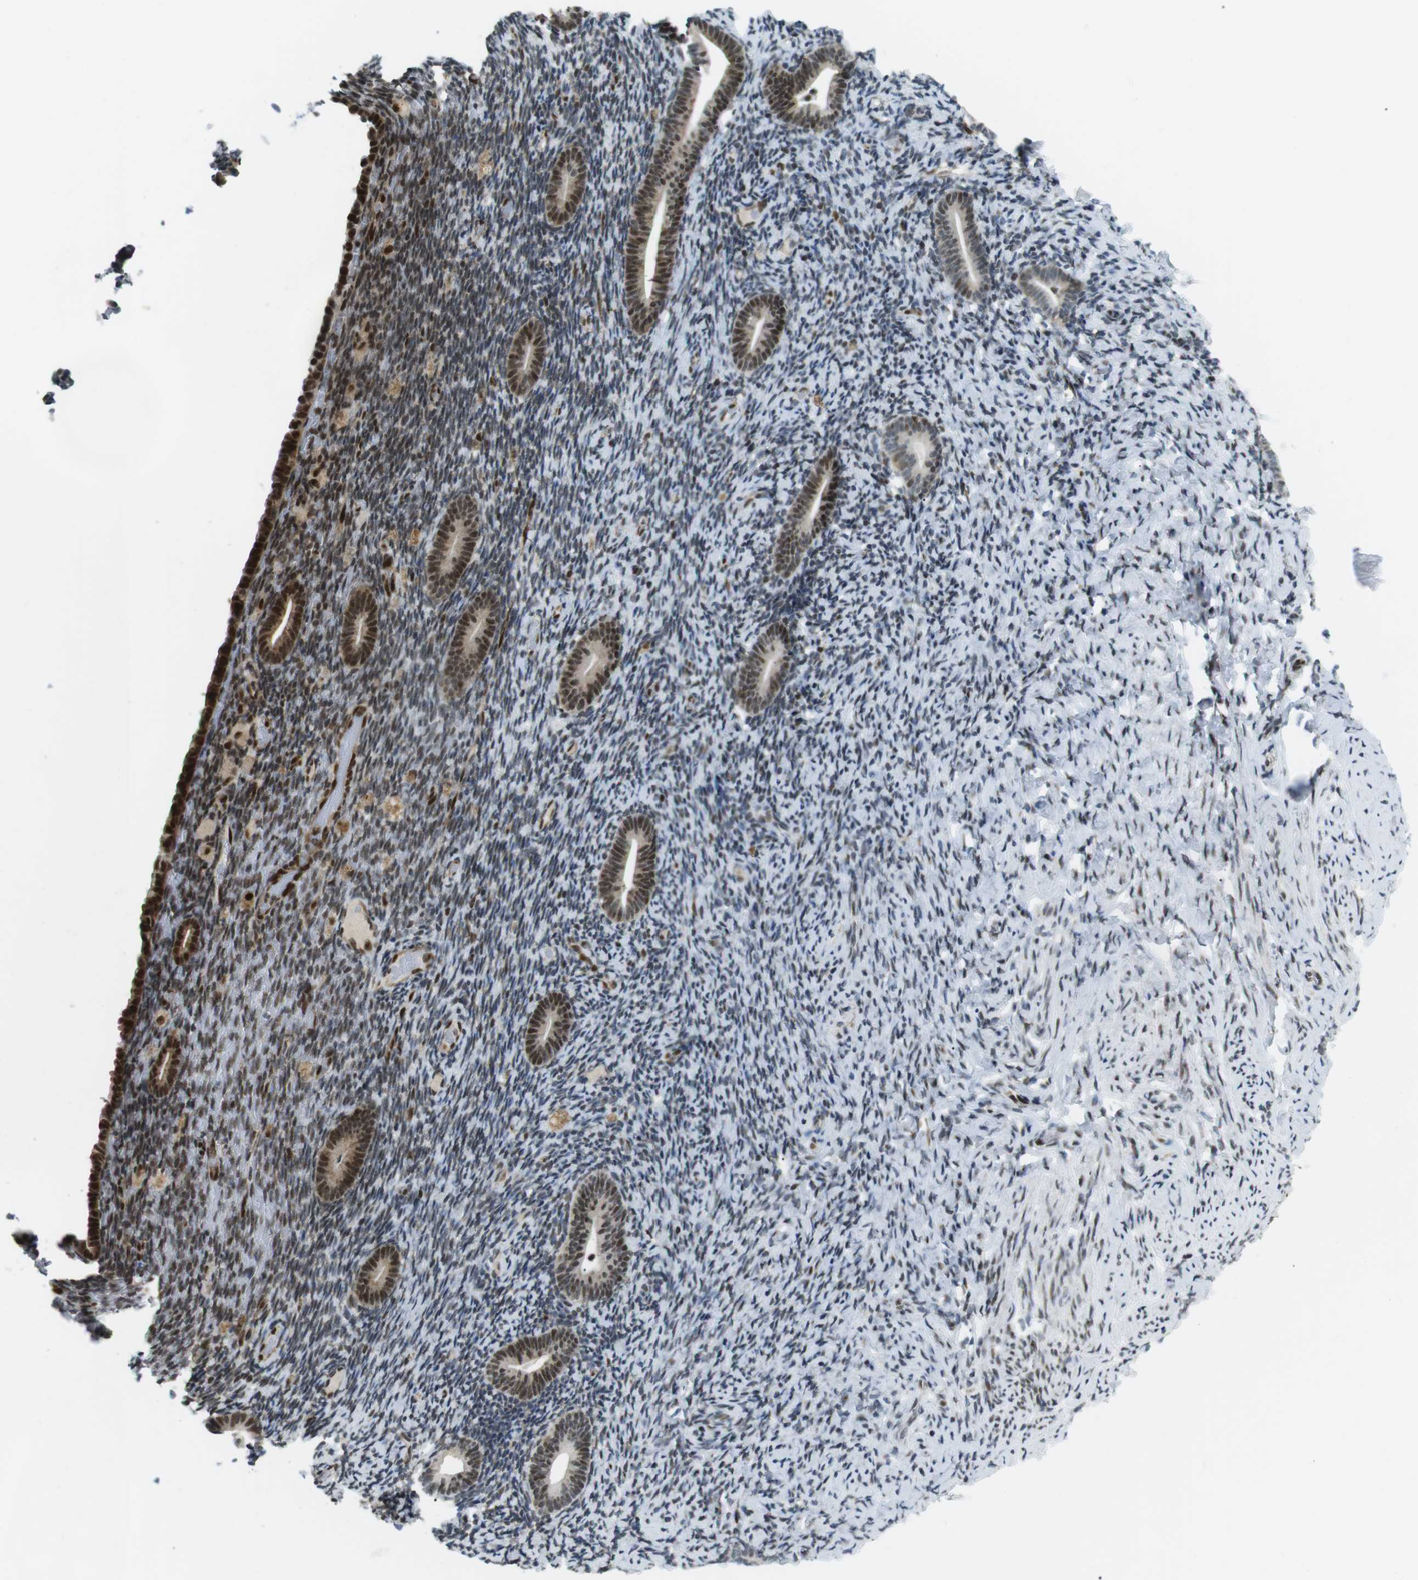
{"staining": {"intensity": "moderate", "quantity": "<25%", "location": "nuclear"}, "tissue": "endometrium", "cell_type": "Cells in endometrial stroma", "image_type": "normal", "snomed": [{"axis": "morphology", "description": "Normal tissue, NOS"}, {"axis": "topography", "description": "Endometrium"}], "caption": "IHC (DAB (3,3'-diaminobenzidine)) staining of benign human endometrium reveals moderate nuclear protein positivity in about <25% of cells in endometrial stroma. The protein of interest is shown in brown color, while the nuclei are stained blue.", "gene": "CDC27", "patient": {"sex": "female", "age": 51}}